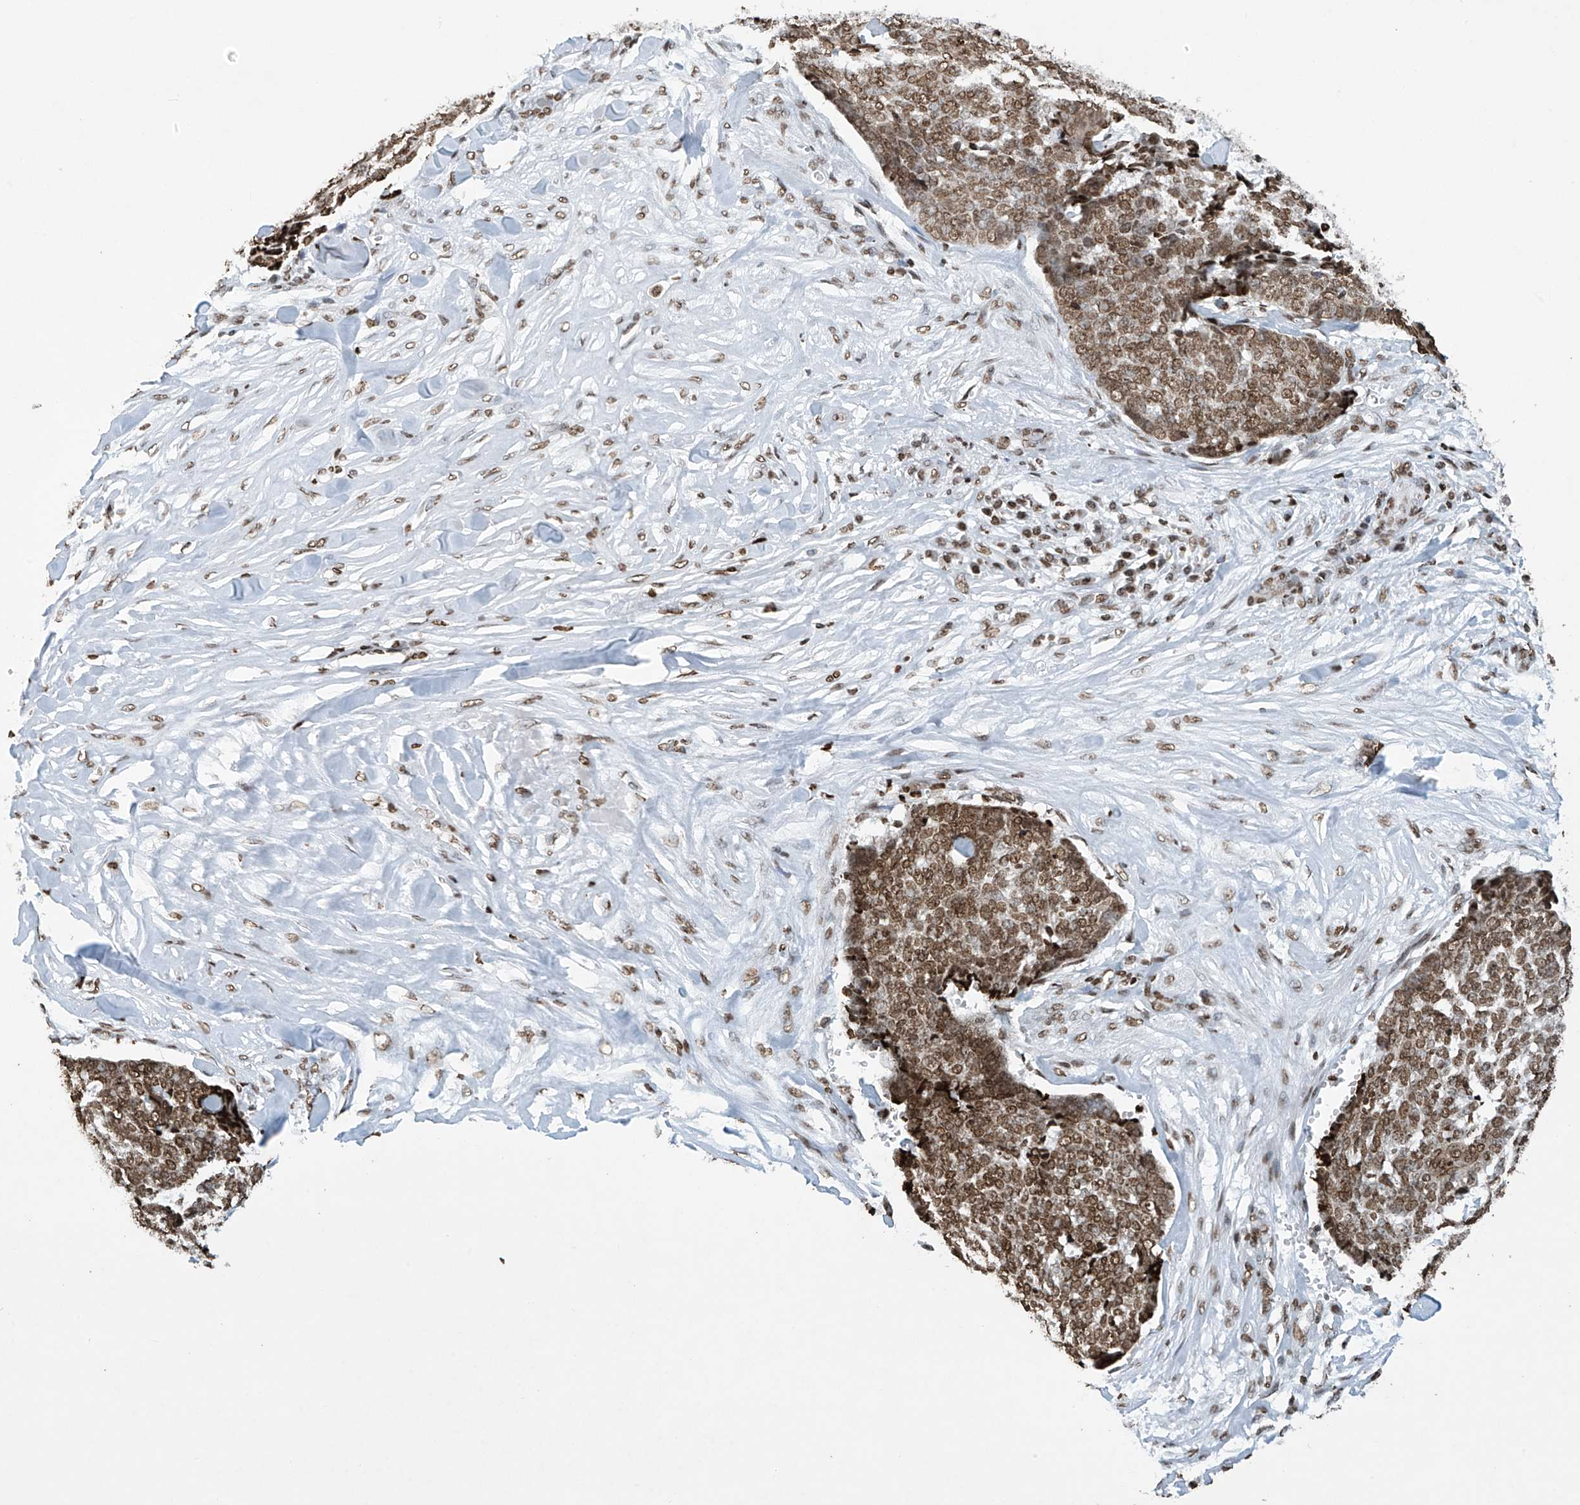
{"staining": {"intensity": "moderate", "quantity": ">75%", "location": "nuclear"}, "tissue": "skin cancer", "cell_type": "Tumor cells", "image_type": "cancer", "snomed": [{"axis": "morphology", "description": "Basal cell carcinoma"}, {"axis": "topography", "description": "Skin"}], "caption": "Moderate nuclear protein expression is present in approximately >75% of tumor cells in skin basal cell carcinoma.", "gene": "H4C16", "patient": {"sex": "male", "age": 84}}